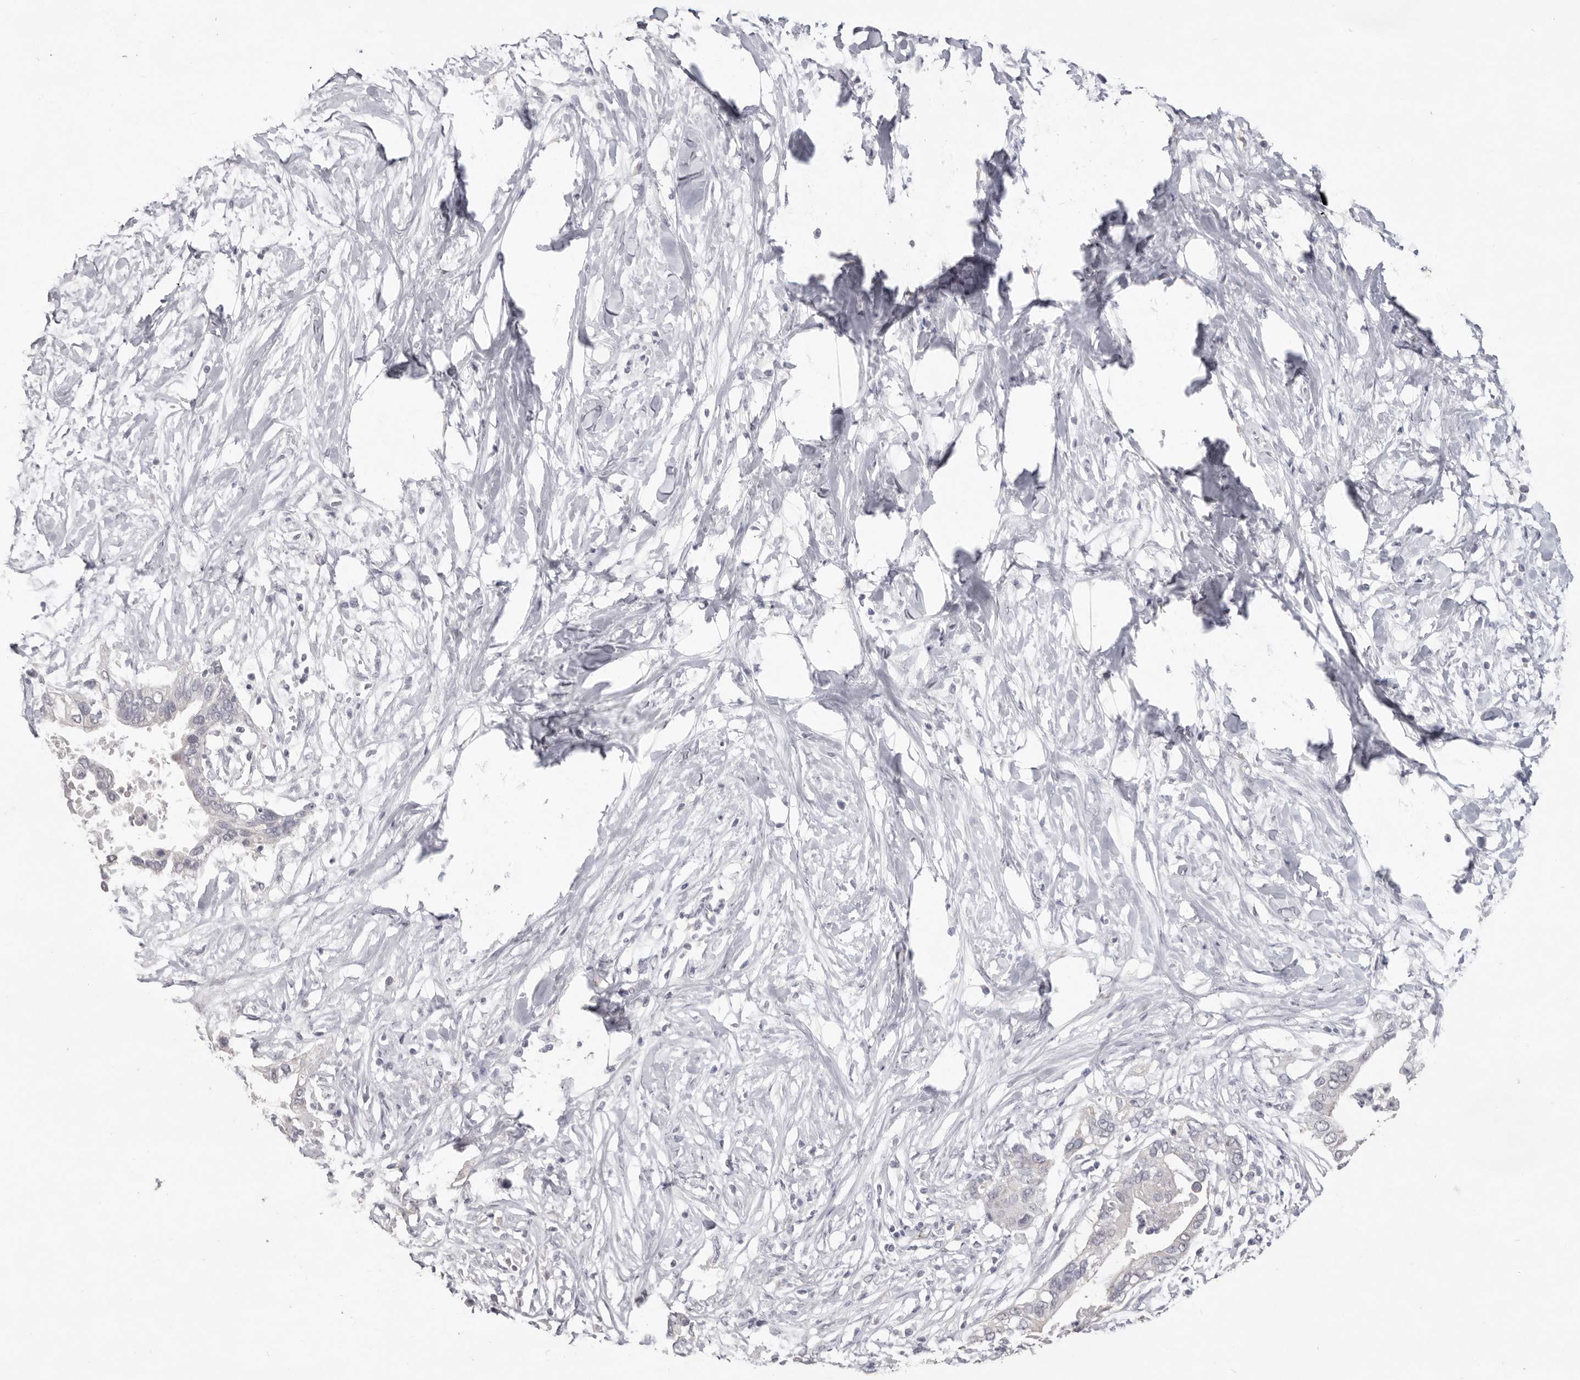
{"staining": {"intensity": "negative", "quantity": "none", "location": "none"}, "tissue": "pancreatic cancer", "cell_type": "Tumor cells", "image_type": "cancer", "snomed": [{"axis": "morphology", "description": "Normal tissue, NOS"}, {"axis": "morphology", "description": "Adenocarcinoma, NOS"}, {"axis": "topography", "description": "Pancreas"}, {"axis": "topography", "description": "Peripheral nerve tissue"}], "caption": "Immunohistochemistry (IHC) photomicrograph of human adenocarcinoma (pancreatic) stained for a protein (brown), which reveals no positivity in tumor cells. Nuclei are stained in blue.", "gene": "ZYG11B", "patient": {"sex": "male", "age": 59}}